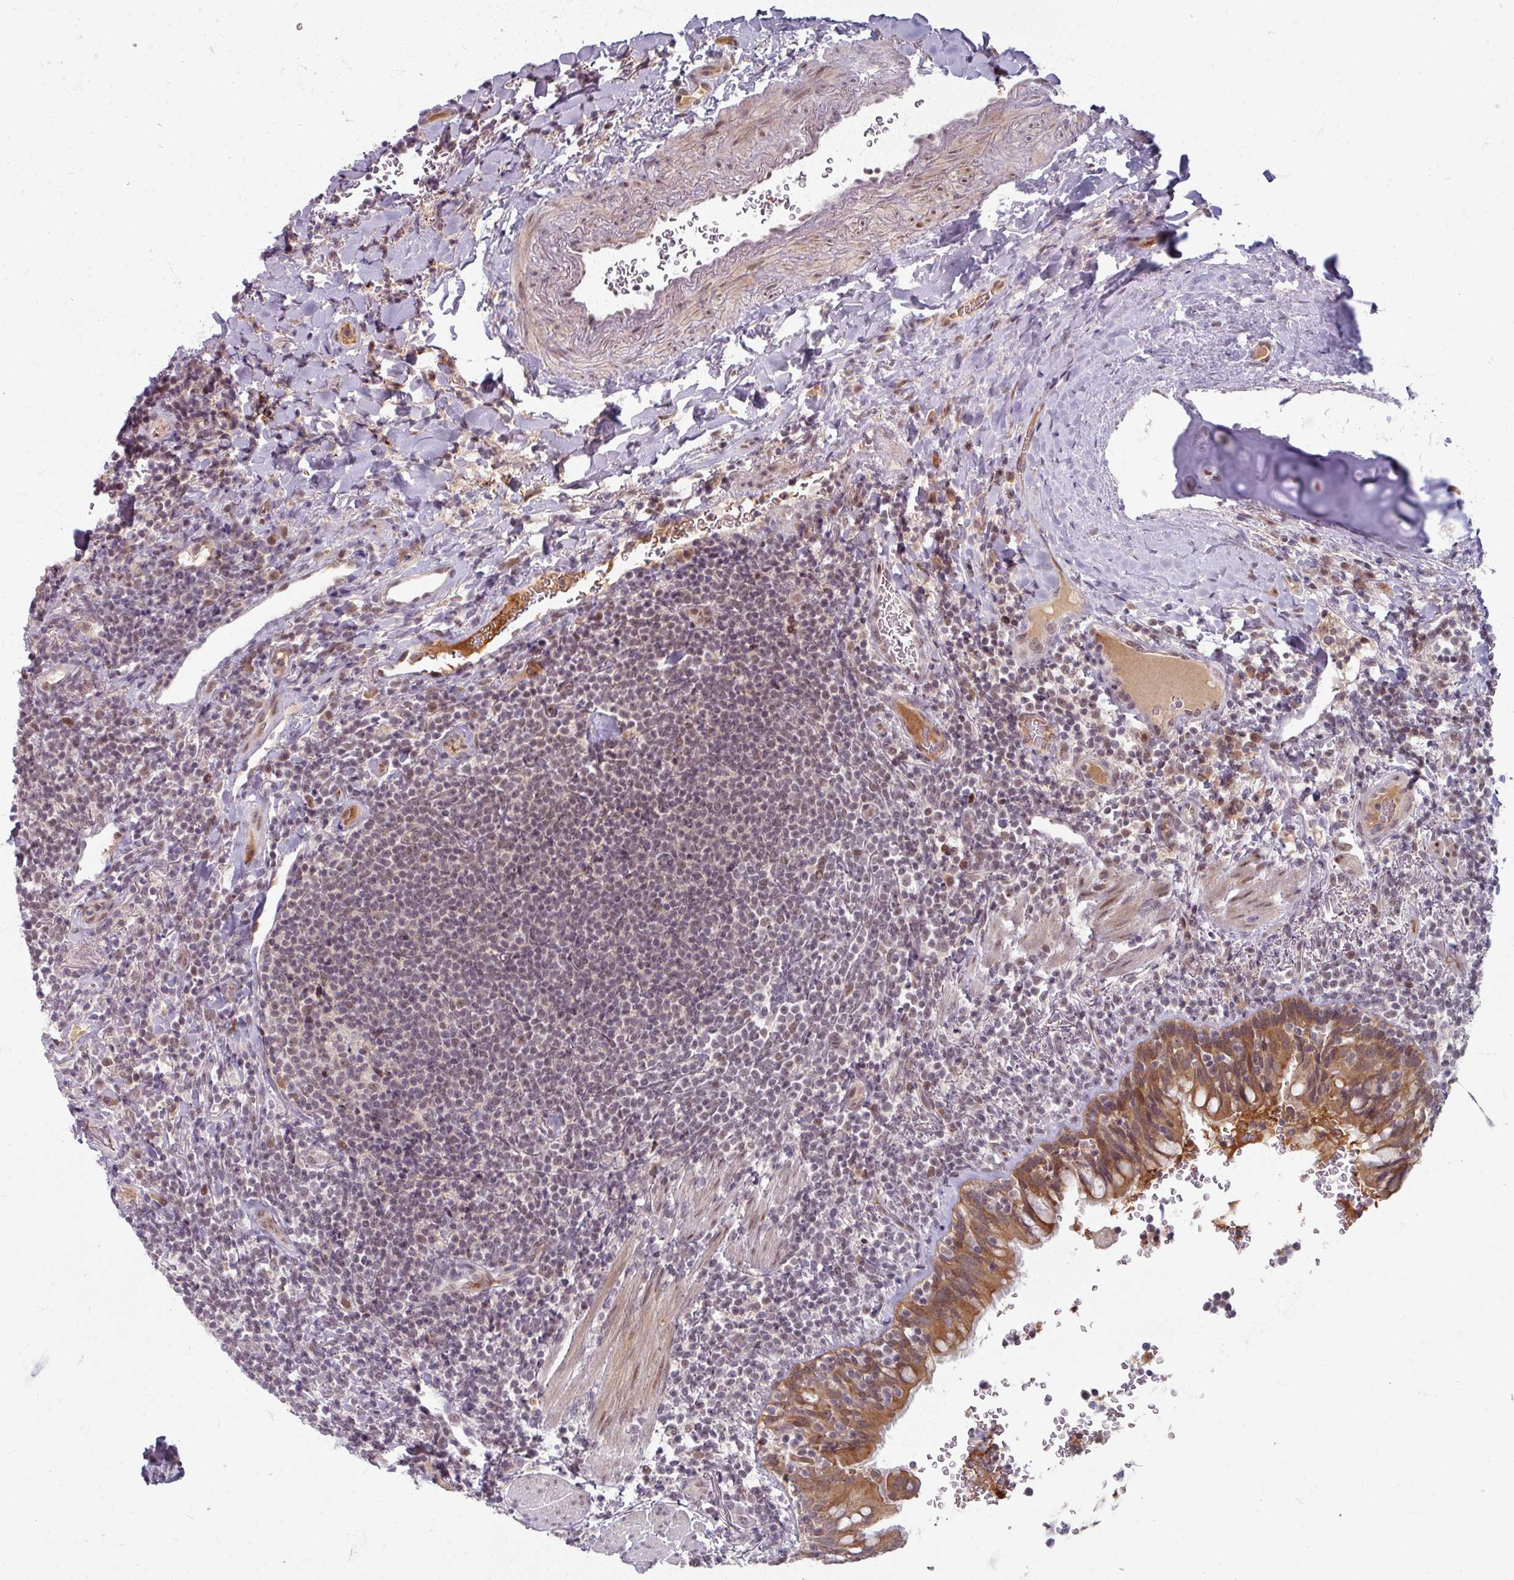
{"staining": {"intensity": "weak", "quantity": "25%-75%", "location": "nuclear"}, "tissue": "lymphoma", "cell_type": "Tumor cells", "image_type": "cancer", "snomed": [{"axis": "morphology", "description": "Malignant lymphoma, non-Hodgkin's type, Low grade"}, {"axis": "topography", "description": "Lung"}], "caption": "Tumor cells reveal low levels of weak nuclear staining in approximately 25%-75% of cells in human lymphoma.", "gene": "KLC3", "patient": {"sex": "female", "age": 71}}